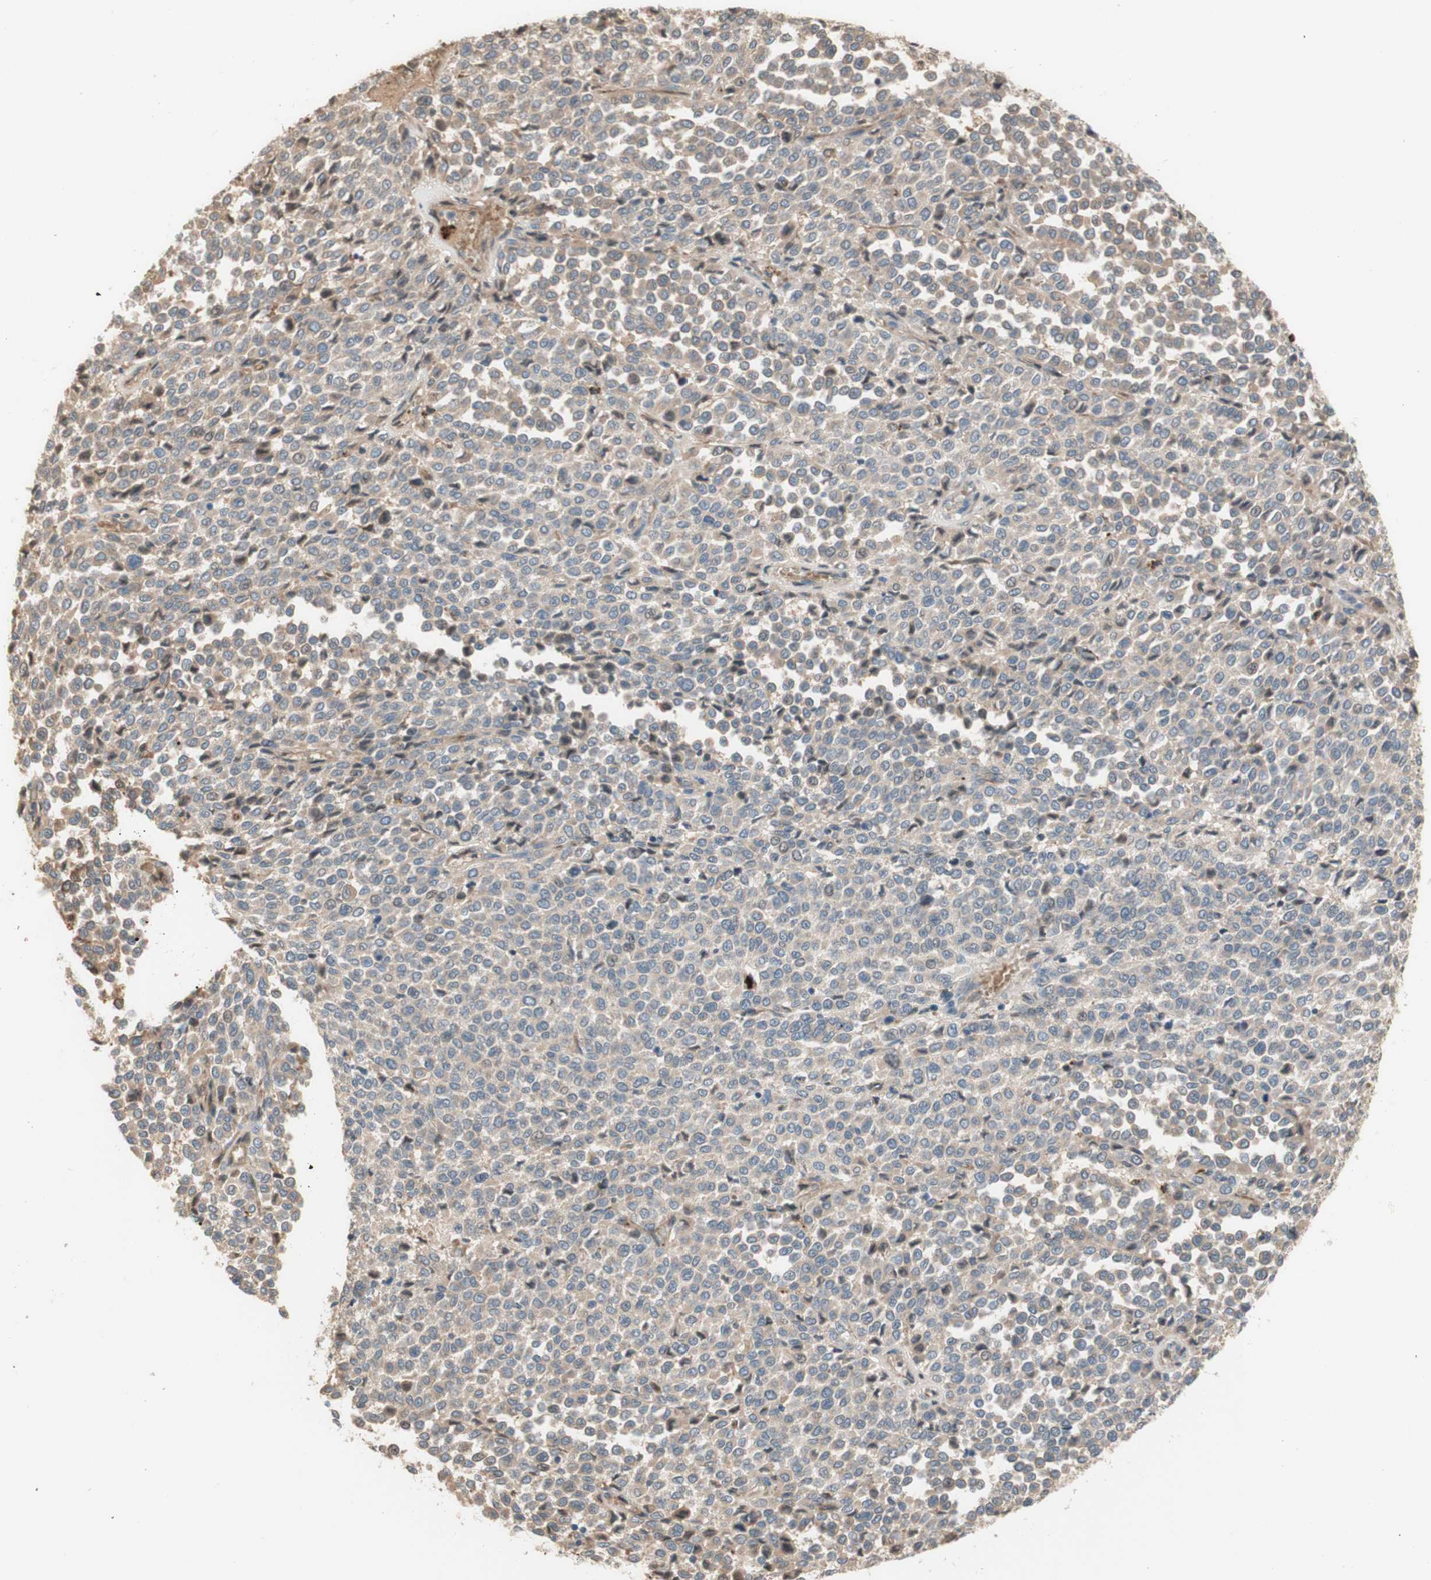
{"staining": {"intensity": "weak", "quantity": ">75%", "location": "cytoplasmic/membranous"}, "tissue": "melanoma", "cell_type": "Tumor cells", "image_type": "cancer", "snomed": [{"axis": "morphology", "description": "Malignant melanoma, Metastatic site"}, {"axis": "topography", "description": "Pancreas"}], "caption": "Immunohistochemistry (IHC) (DAB) staining of malignant melanoma (metastatic site) displays weak cytoplasmic/membranous protein positivity in about >75% of tumor cells.", "gene": "PTPN21", "patient": {"sex": "female", "age": 30}}